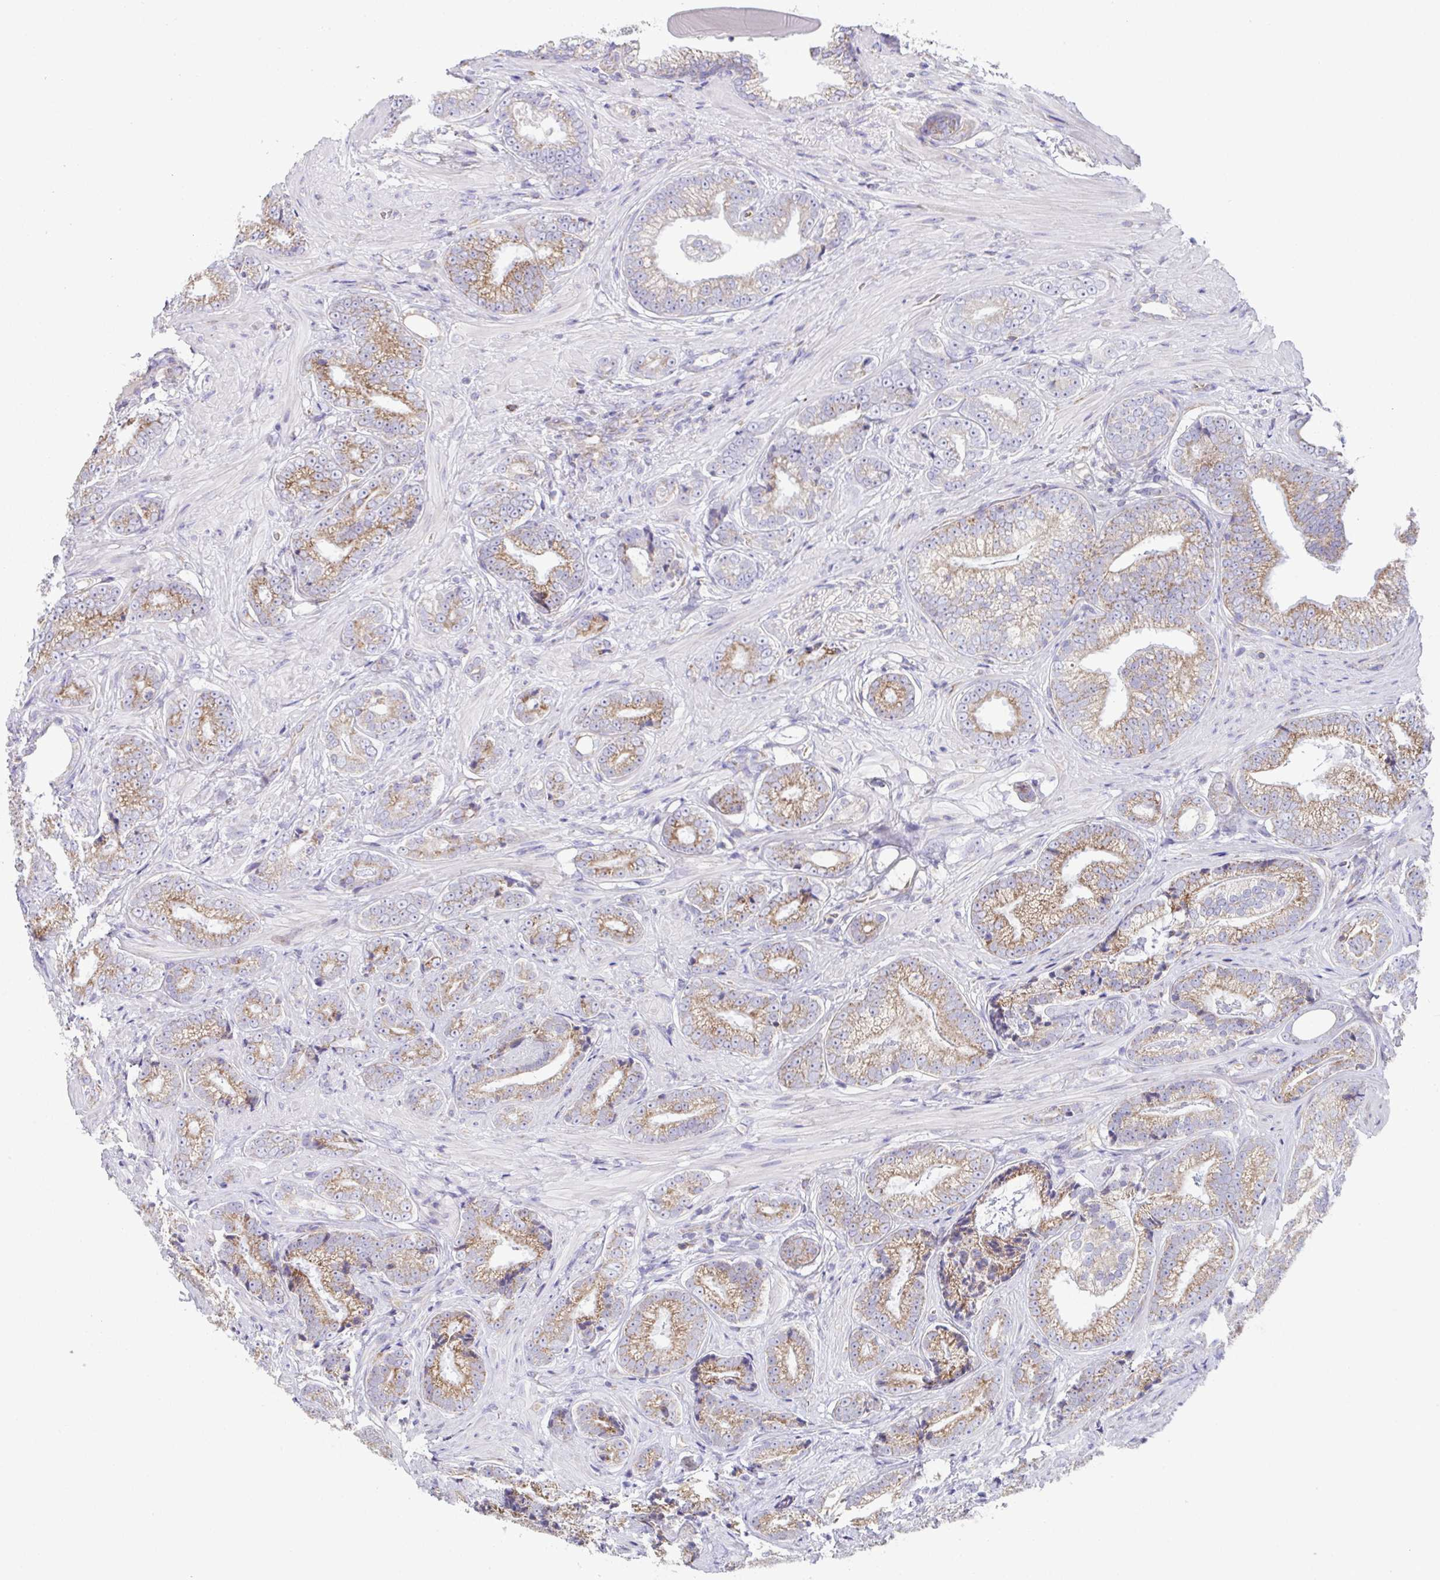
{"staining": {"intensity": "moderate", "quantity": ">75%", "location": "cytoplasmic/membranous"}, "tissue": "prostate cancer", "cell_type": "Tumor cells", "image_type": "cancer", "snomed": [{"axis": "morphology", "description": "Adenocarcinoma, Low grade"}, {"axis": "topography", "description": "Prostate"}], "caption": "About >75% of tumor cells in prostate adenocarcinoma (low-grade) demonstrate moderate cytoplasmic/membranous protein expression as visualized by brown immunohistochemical staining.", "gene": "DOK7", "patient": {"sex": "male", "age": 61}}